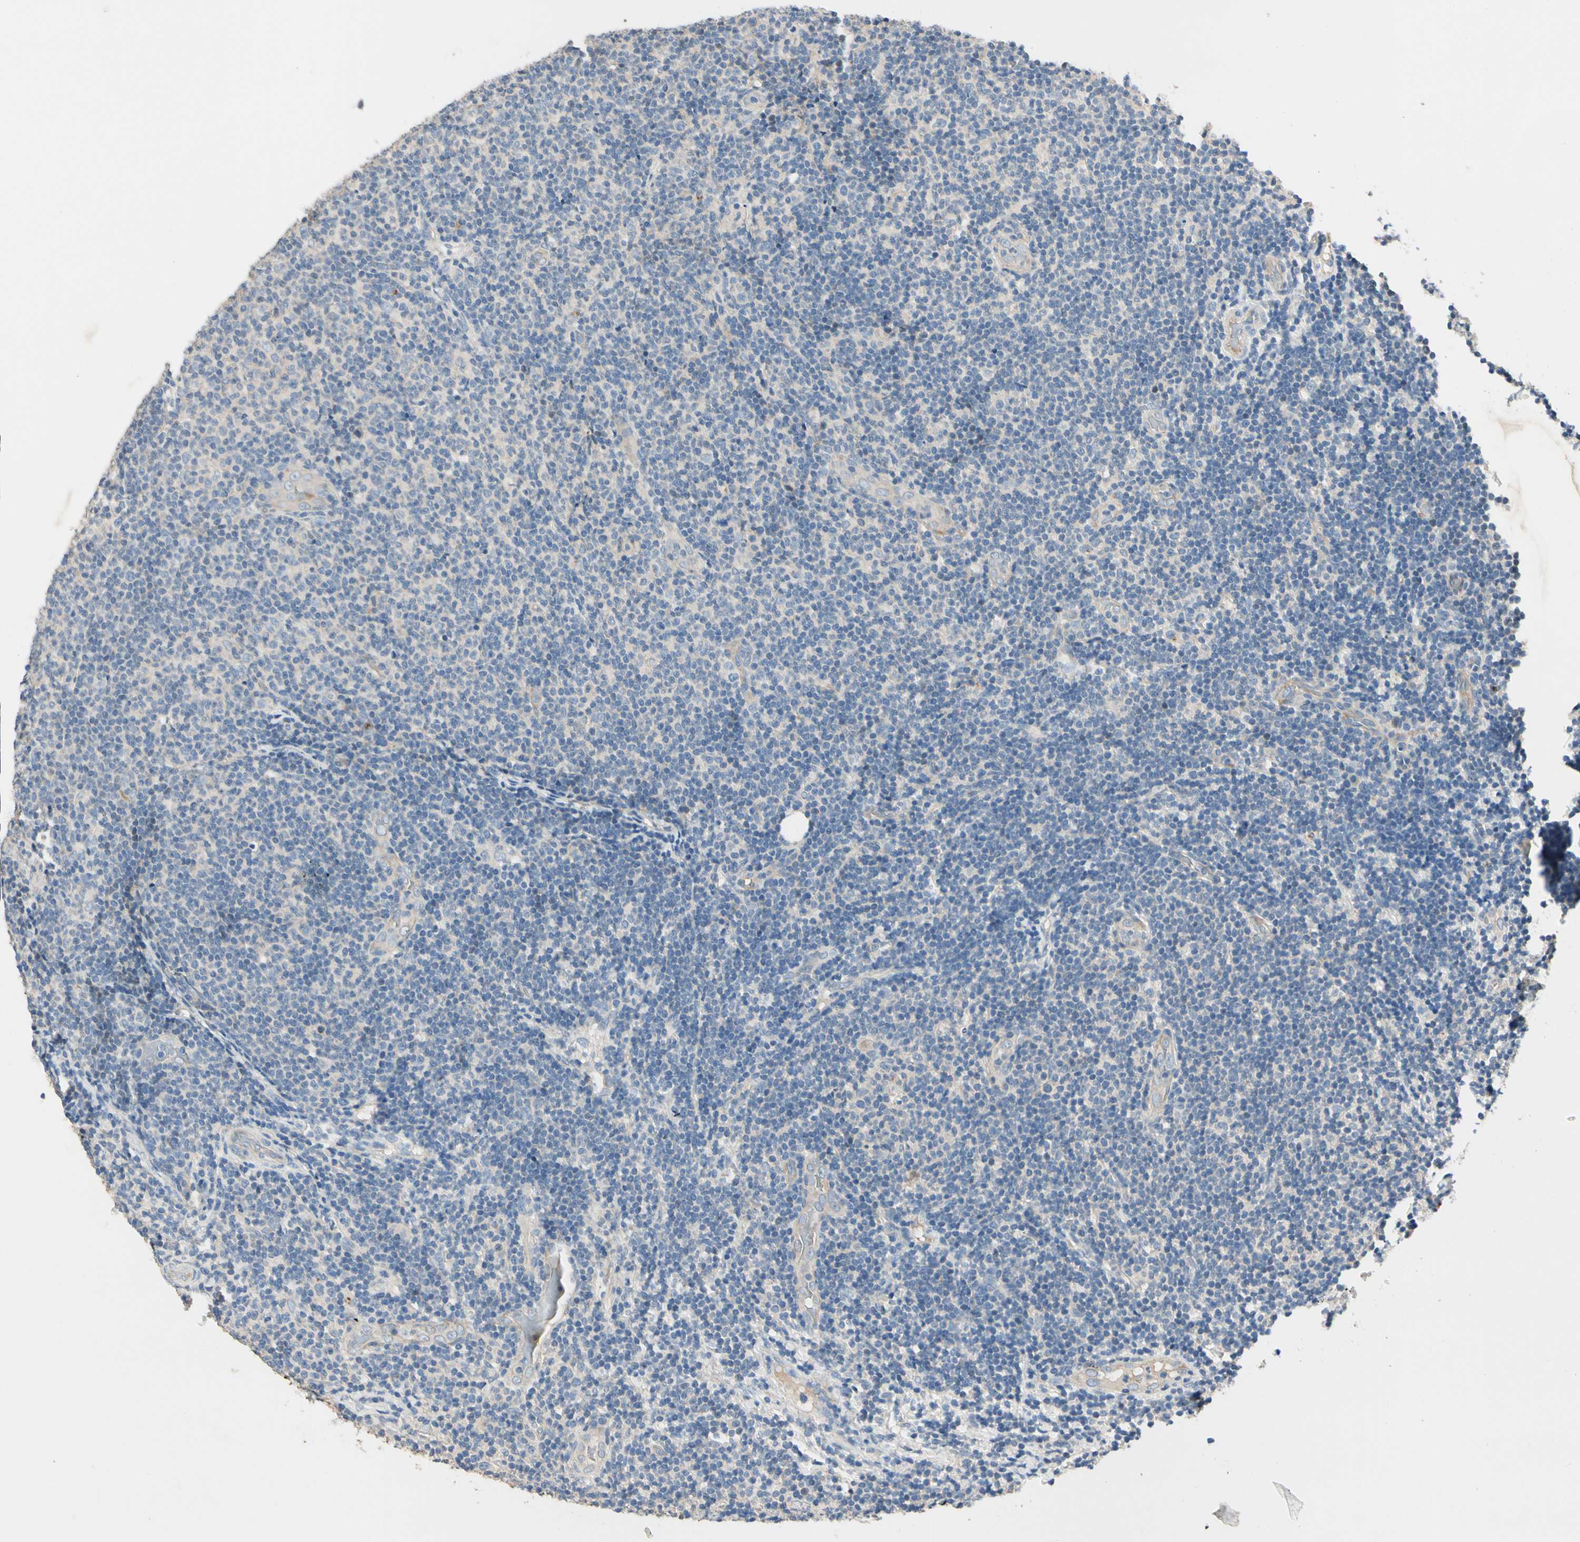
{"staining": {"intensity": "negative", "quantity": "none", "location": "none"}, "tissue": "lymphoma", "cell_type": "Tumor cells", "image_type": "cancer", "snomed": [{"axis": "morphology", "description": "Malignant lymphoma, non-Hodgkin's type, Low grade"}, {"axis": "topography", "description": "Lymph node"}], "caption": "Immunohistochemical staining of human low-grade malignant lymphoma, non-Hodgkin's type shows no significant positivity in tumor cells. (Brightfield microscopy of DAB (3,3'-diaminobenzidine) immunohistochemistry (IHC) at high magnification).", "gene": "GPR153", "patient": {"sex": "male", "age": 83}}